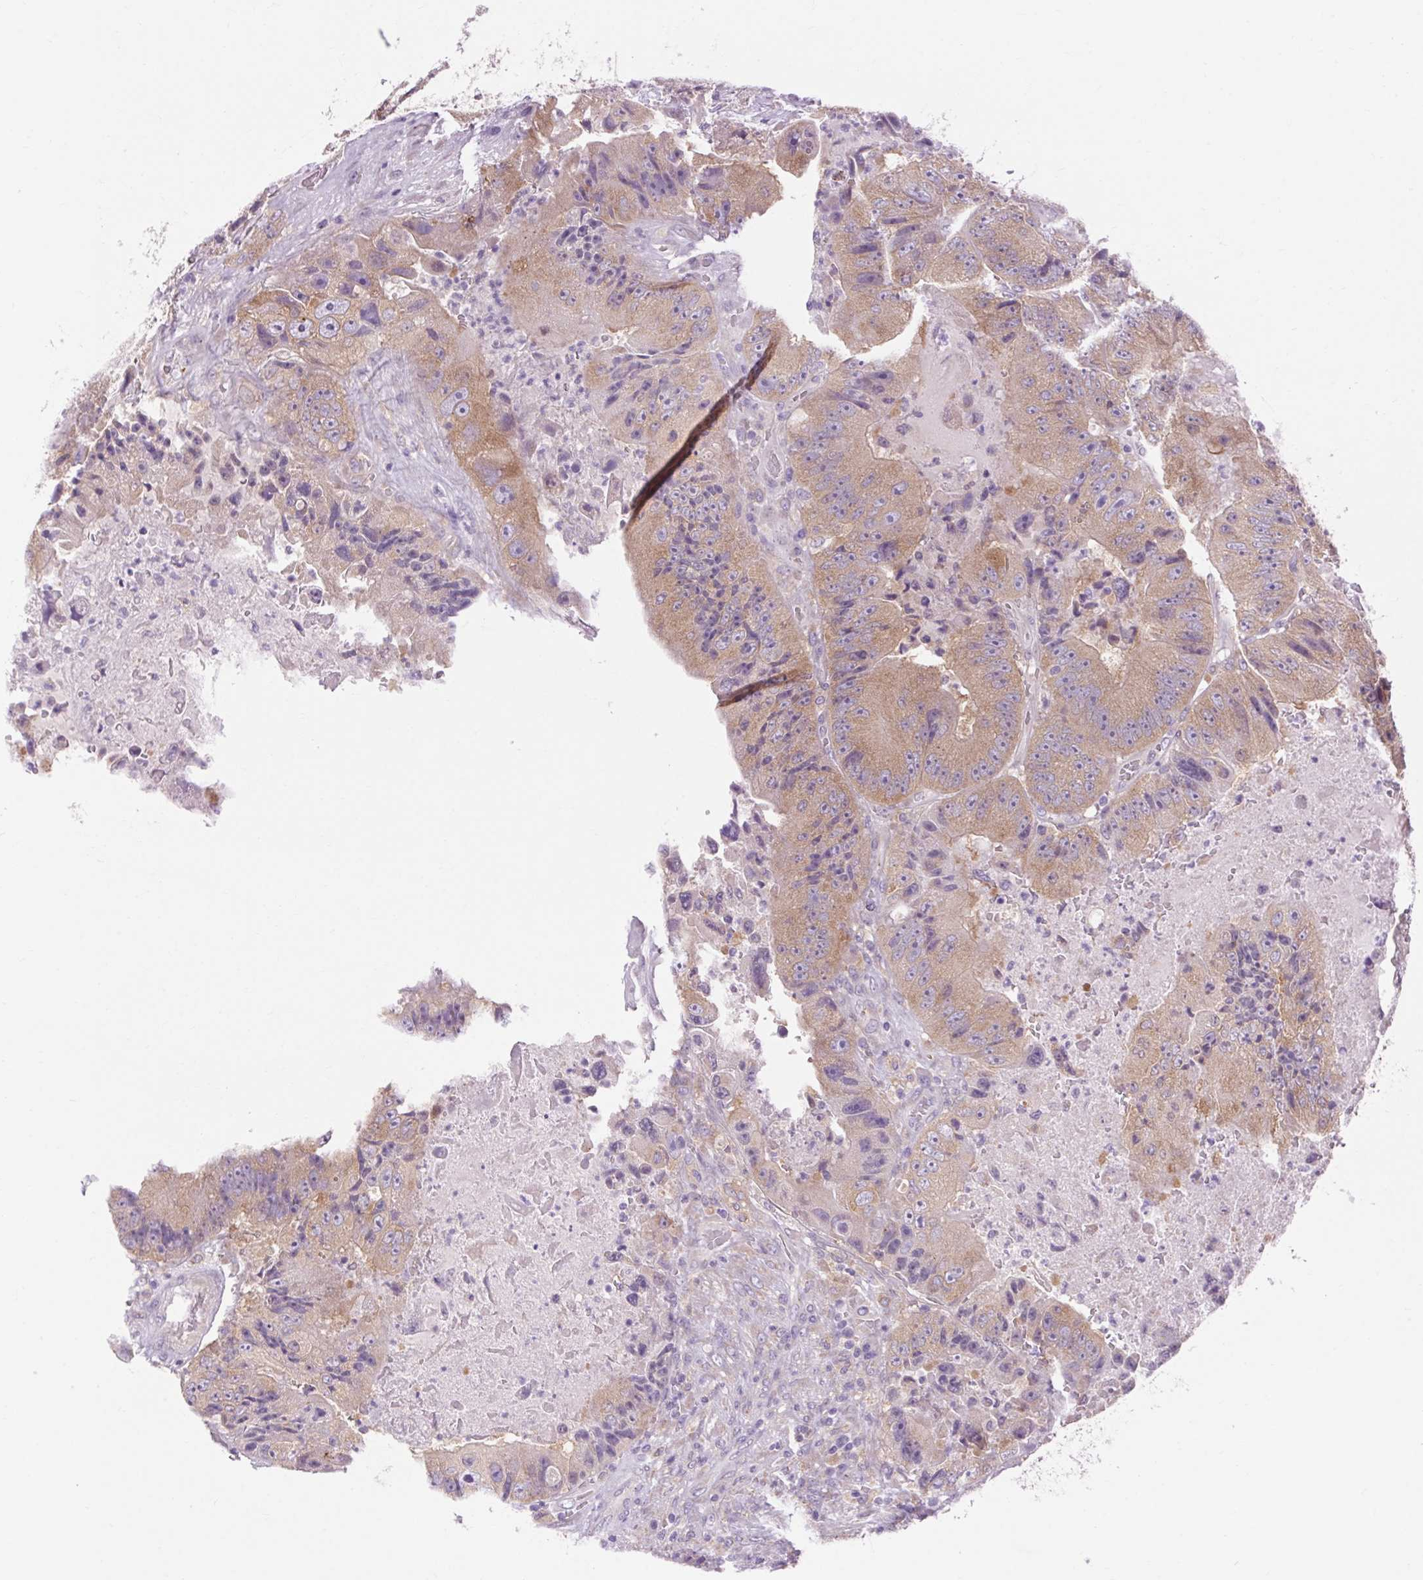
{"staining": {"intensity": "weak", "quantity": ">75%", "location": "cytoplasmic/membranous"}, "tissue": "colorectal cancer", "cell_type": "Tumor cells", "image_type": "cancer", "snomed": [{"axis": "morphology", "description": "Adenocarcinoma, NOS"}, {"axis": "topography", "description": "Colon"}], "caption": "The image exhibits immunohistochemical staining of colorectal cancer (adenocarcinoma). There is weak cytoplasmic/membranous positivity is seen in approximately >75% of tumor cells.", "gene": "SOWAHC", "patient": {"sex": "female", "age": 86}}